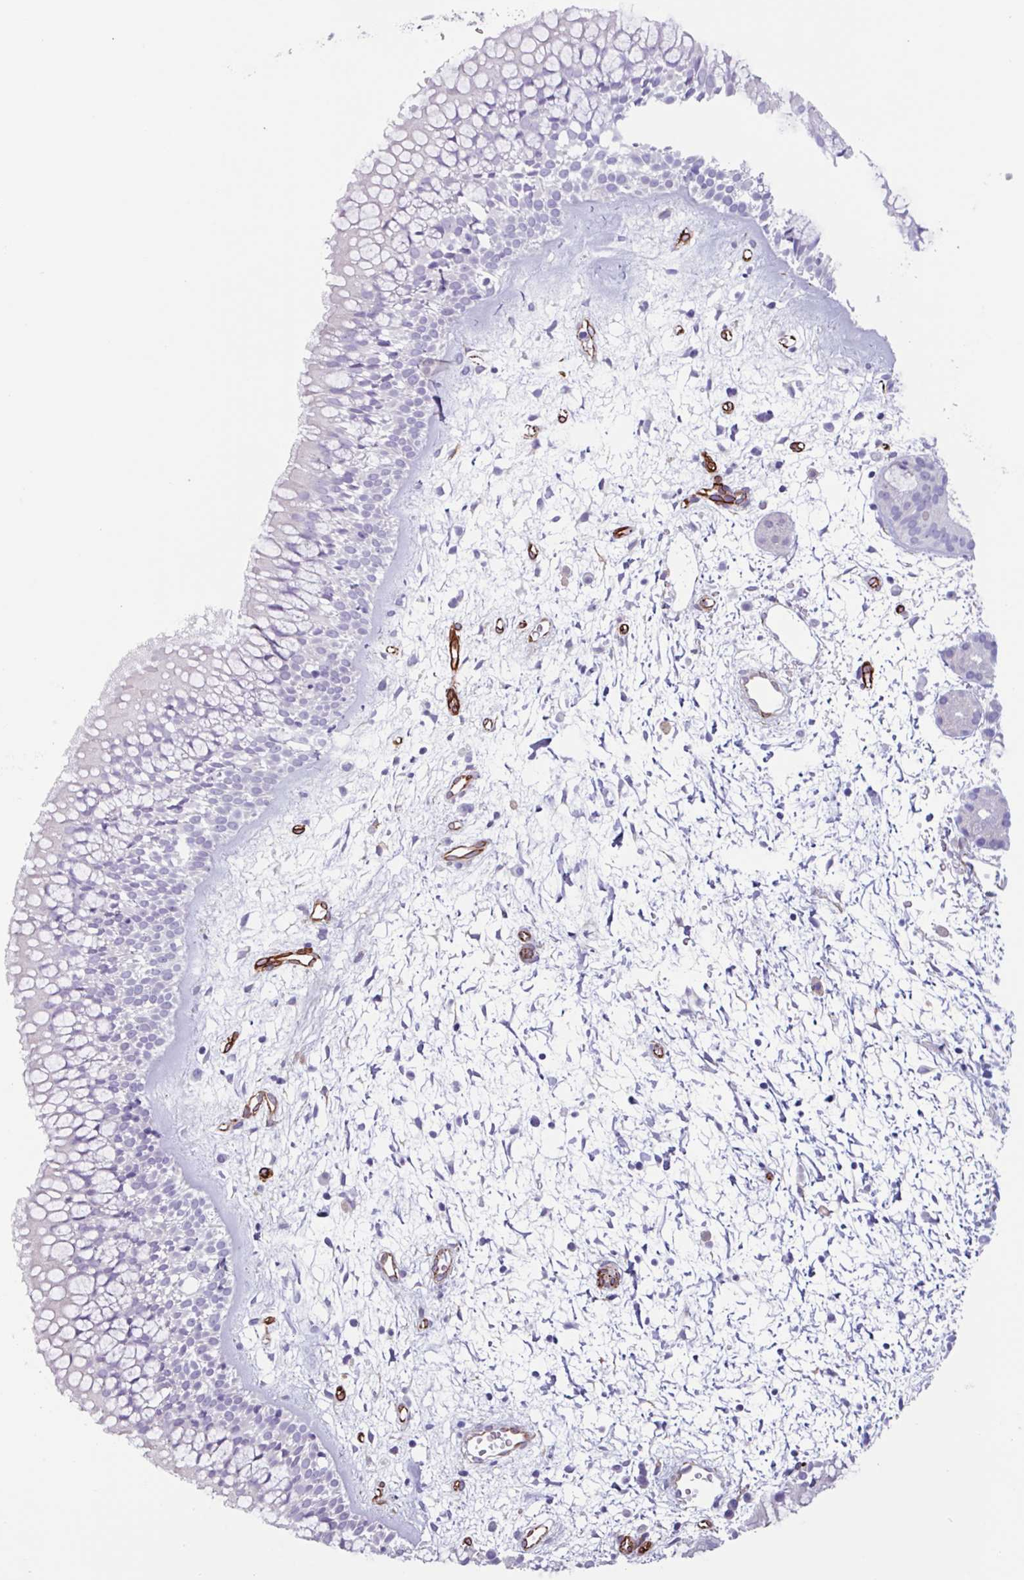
{"staining": {"intensity": "negative", "quantity": "none", "location": "none"}, "tissue": "nasopharynx", "cell_type": "Respiratory epithelial cells", "image_type": "normal", "snomed": [{"axis": "morphology", "description": "Normal tissue, NOS"}, {"axis": "topography", "description": "Nasopharynx"}], "caption": "The IHC image has no significant positivity in respiratory epithelial cells of nasopharynx. (DAB IHC, high magnification).", "gene": "BTD", "patient": {"sex": "male", "age": 65}}